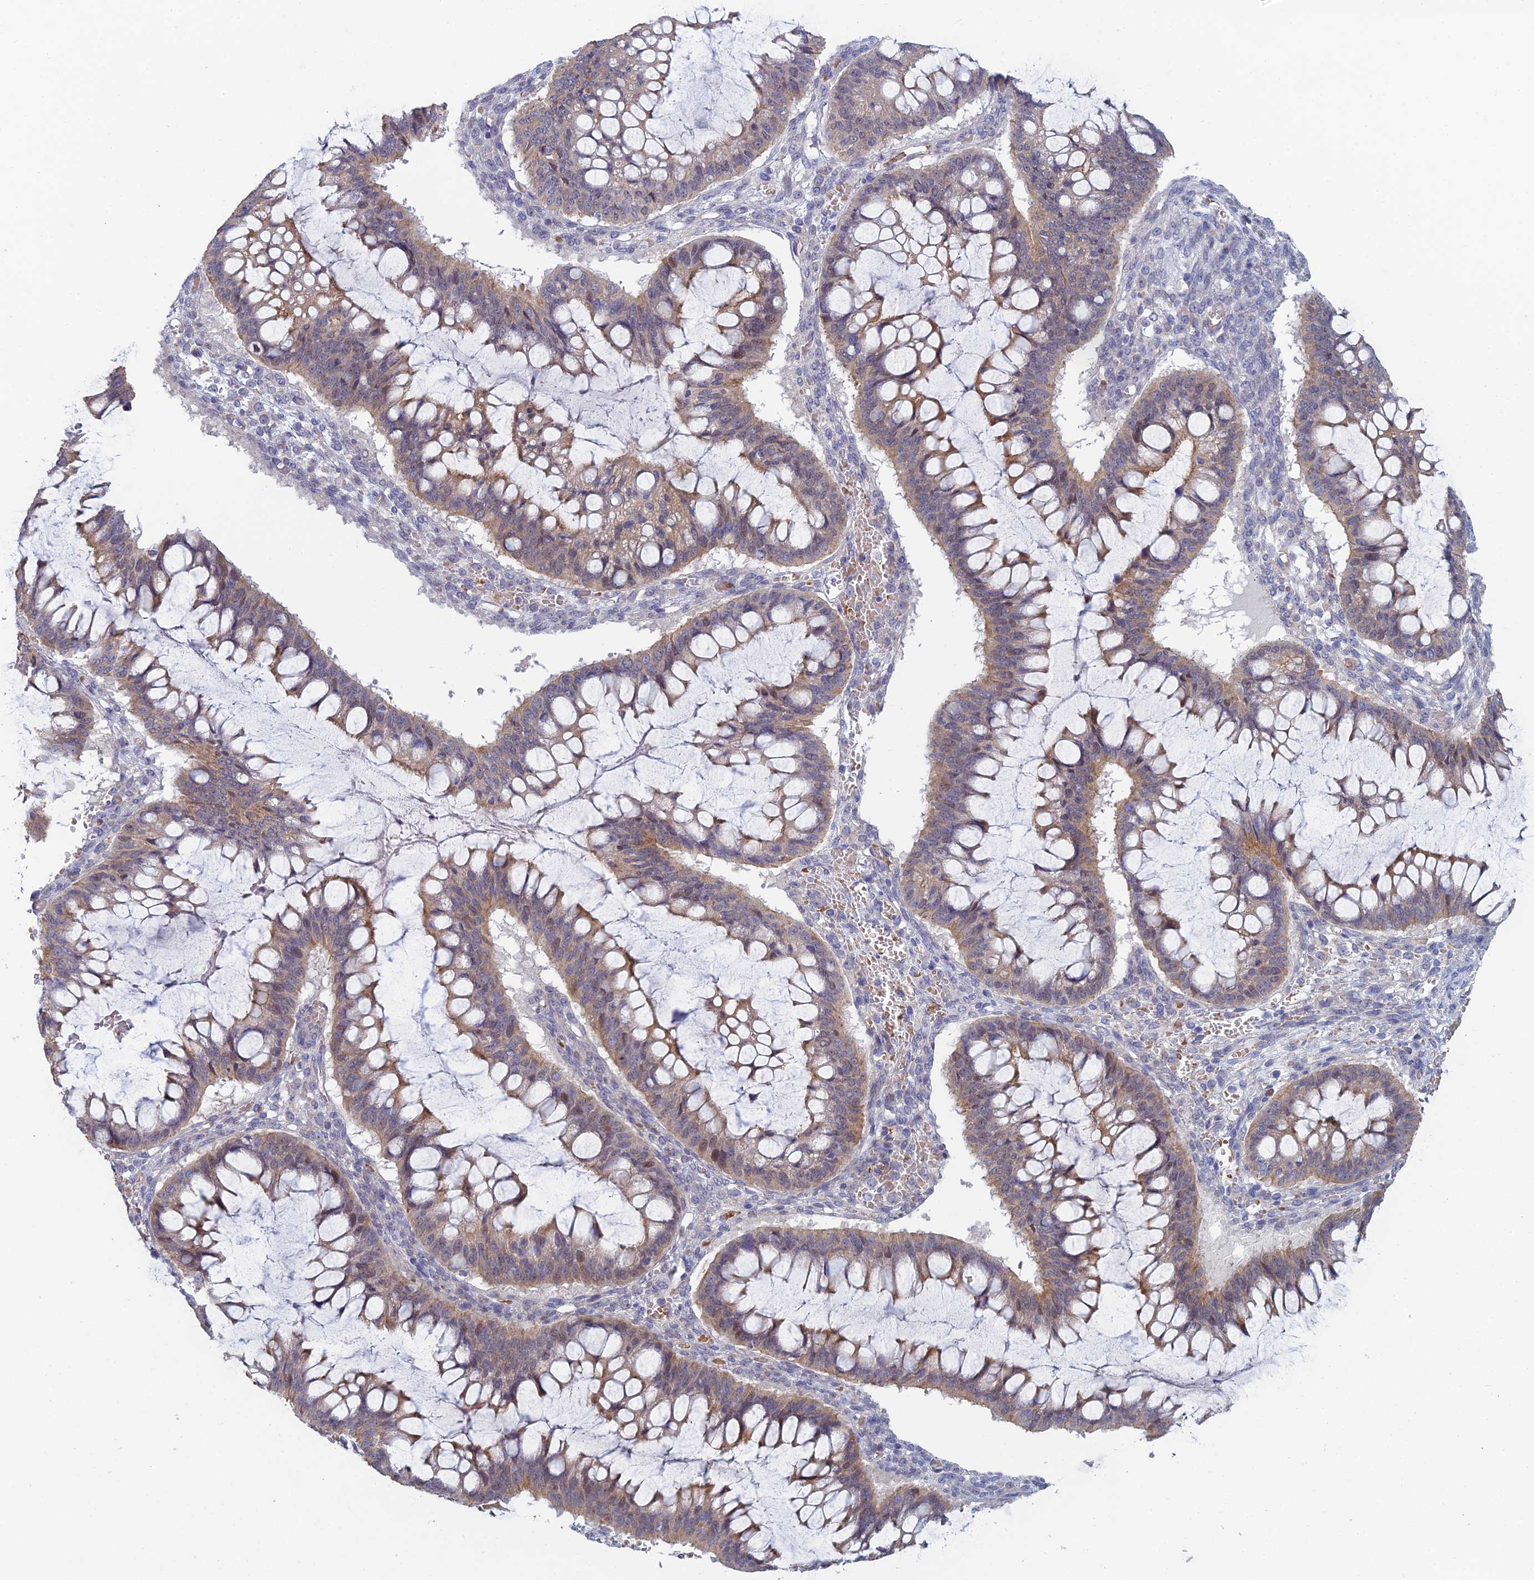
{"staining": {"intensity": "moderate", "quantity": "25%-75%", "location": "cytoplasmic/membranous"}, "tissue": "ovarian cancer", "cell_type": "Tumor cells", "image_type": "cancer", "snomed": [{"axis": "morphology", "description": "Cystadenocarcinoma, mucinous, NOS"}, {"axis": "topography", "description": "Ovary"}], "caption": "IHC micrograph of neoplastic tissue: ovarian cancer stained using immunohistochemistry (IHC) shows medium levels of moderate protein expression localized specifically in the cytoplasmic/membranous of tumor cells, appearing as a cytoplasmic/membranous brown color.", "gene": "GIPC1", "patient": {"sex": "female", "age": 73}}